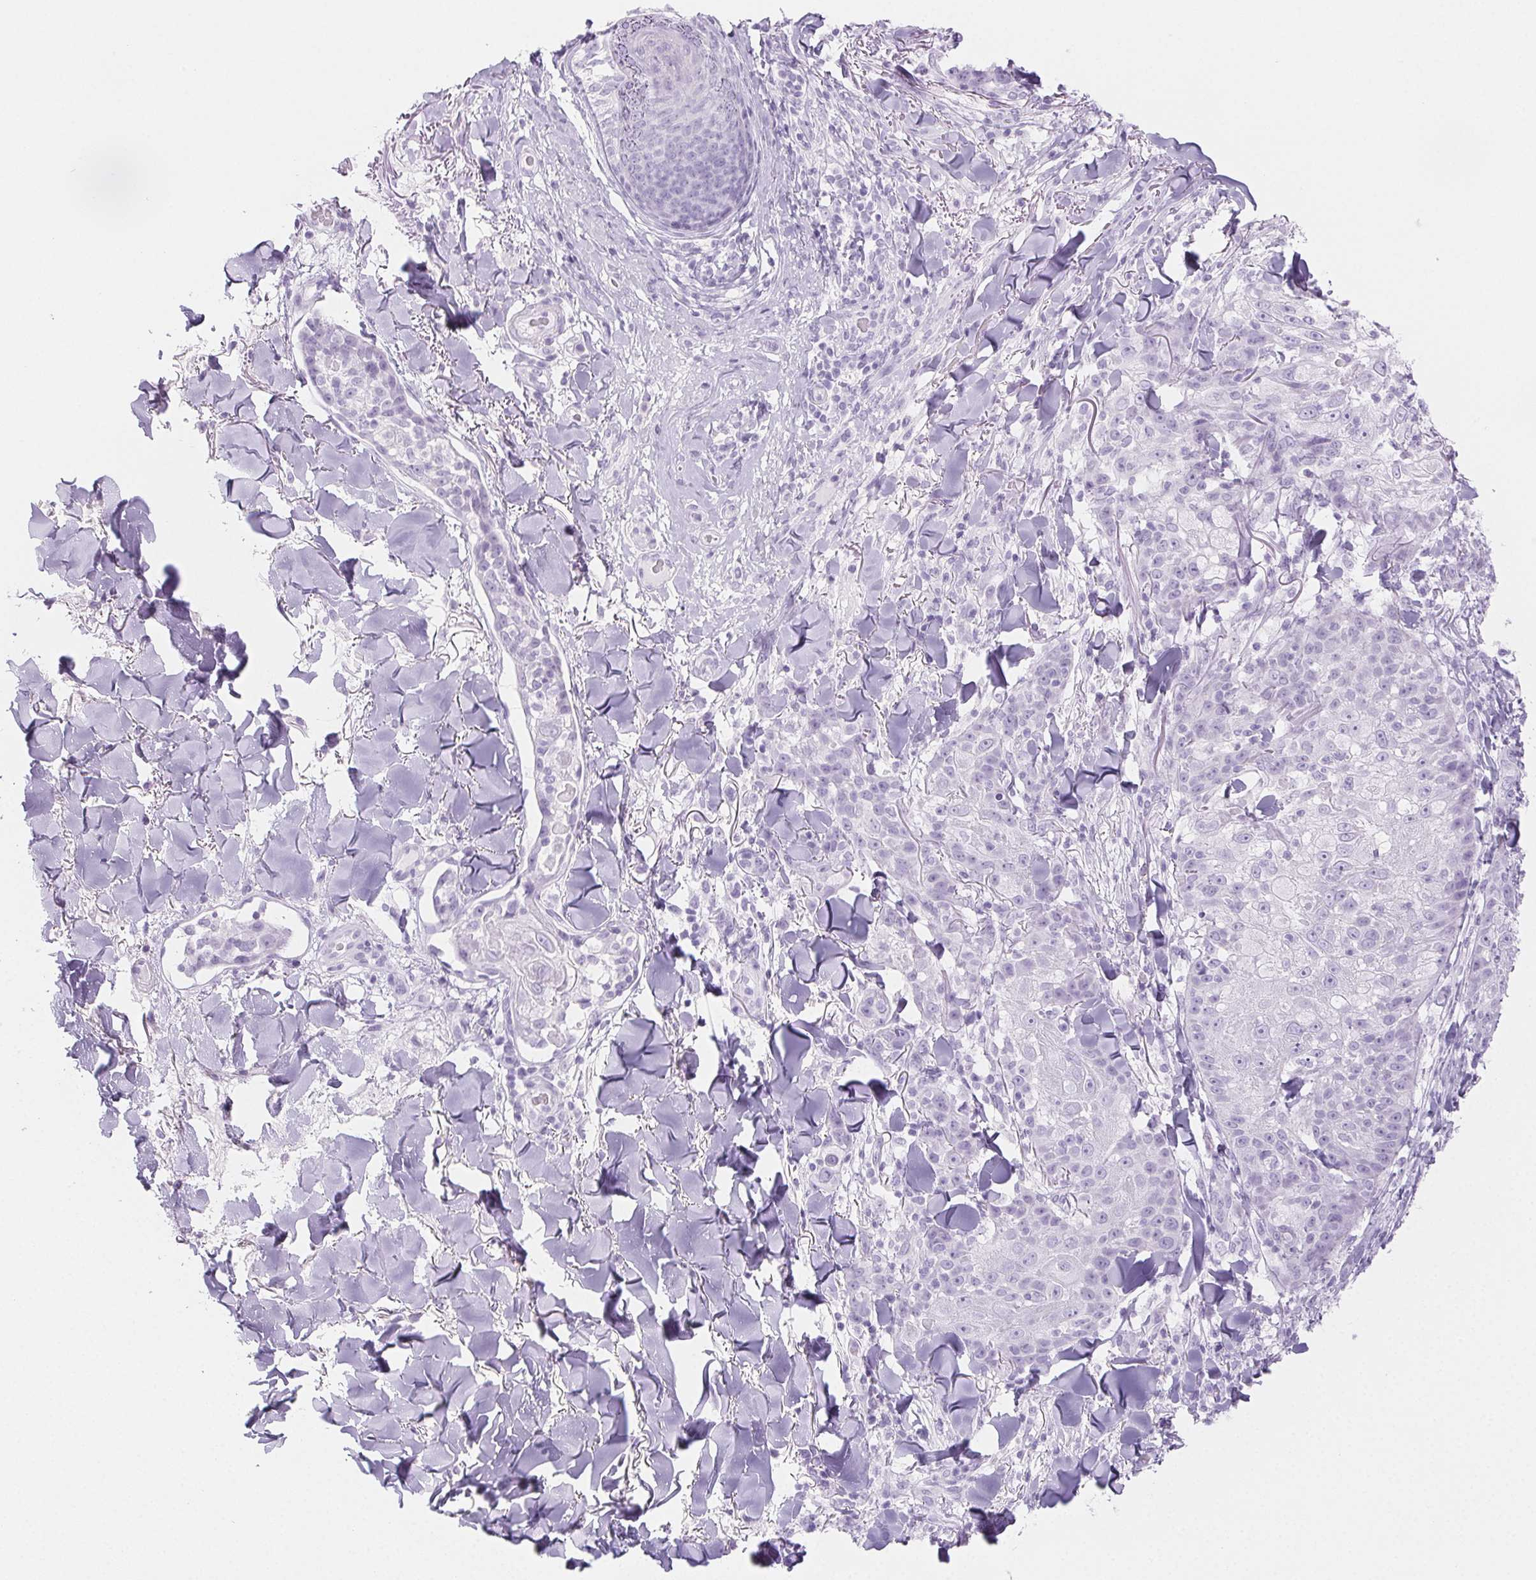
{"staining": {"intensity": "negative", "quantity": "none", "location": "none"}, "tissue": "skin cancer", "cell_type": "Tumor cells", "image_type": "cancer", "snomed": [{"axis": "morphology", "description": "Normal tissue, NOS"}, {"axis": "morphology", "description": "Squamous cell carcinoma, NOS"}, {"axis": "topography", "description": "Skin"}], "caption": "An immunohistochemistry image of skin cancer (squamous cell carcinoma) is shown. There is no staining in tumor cells of skin cancer (squamous cell carcinoma).", "gene": "SPRR3", "patient": {"sex": "female", "age": 83}}